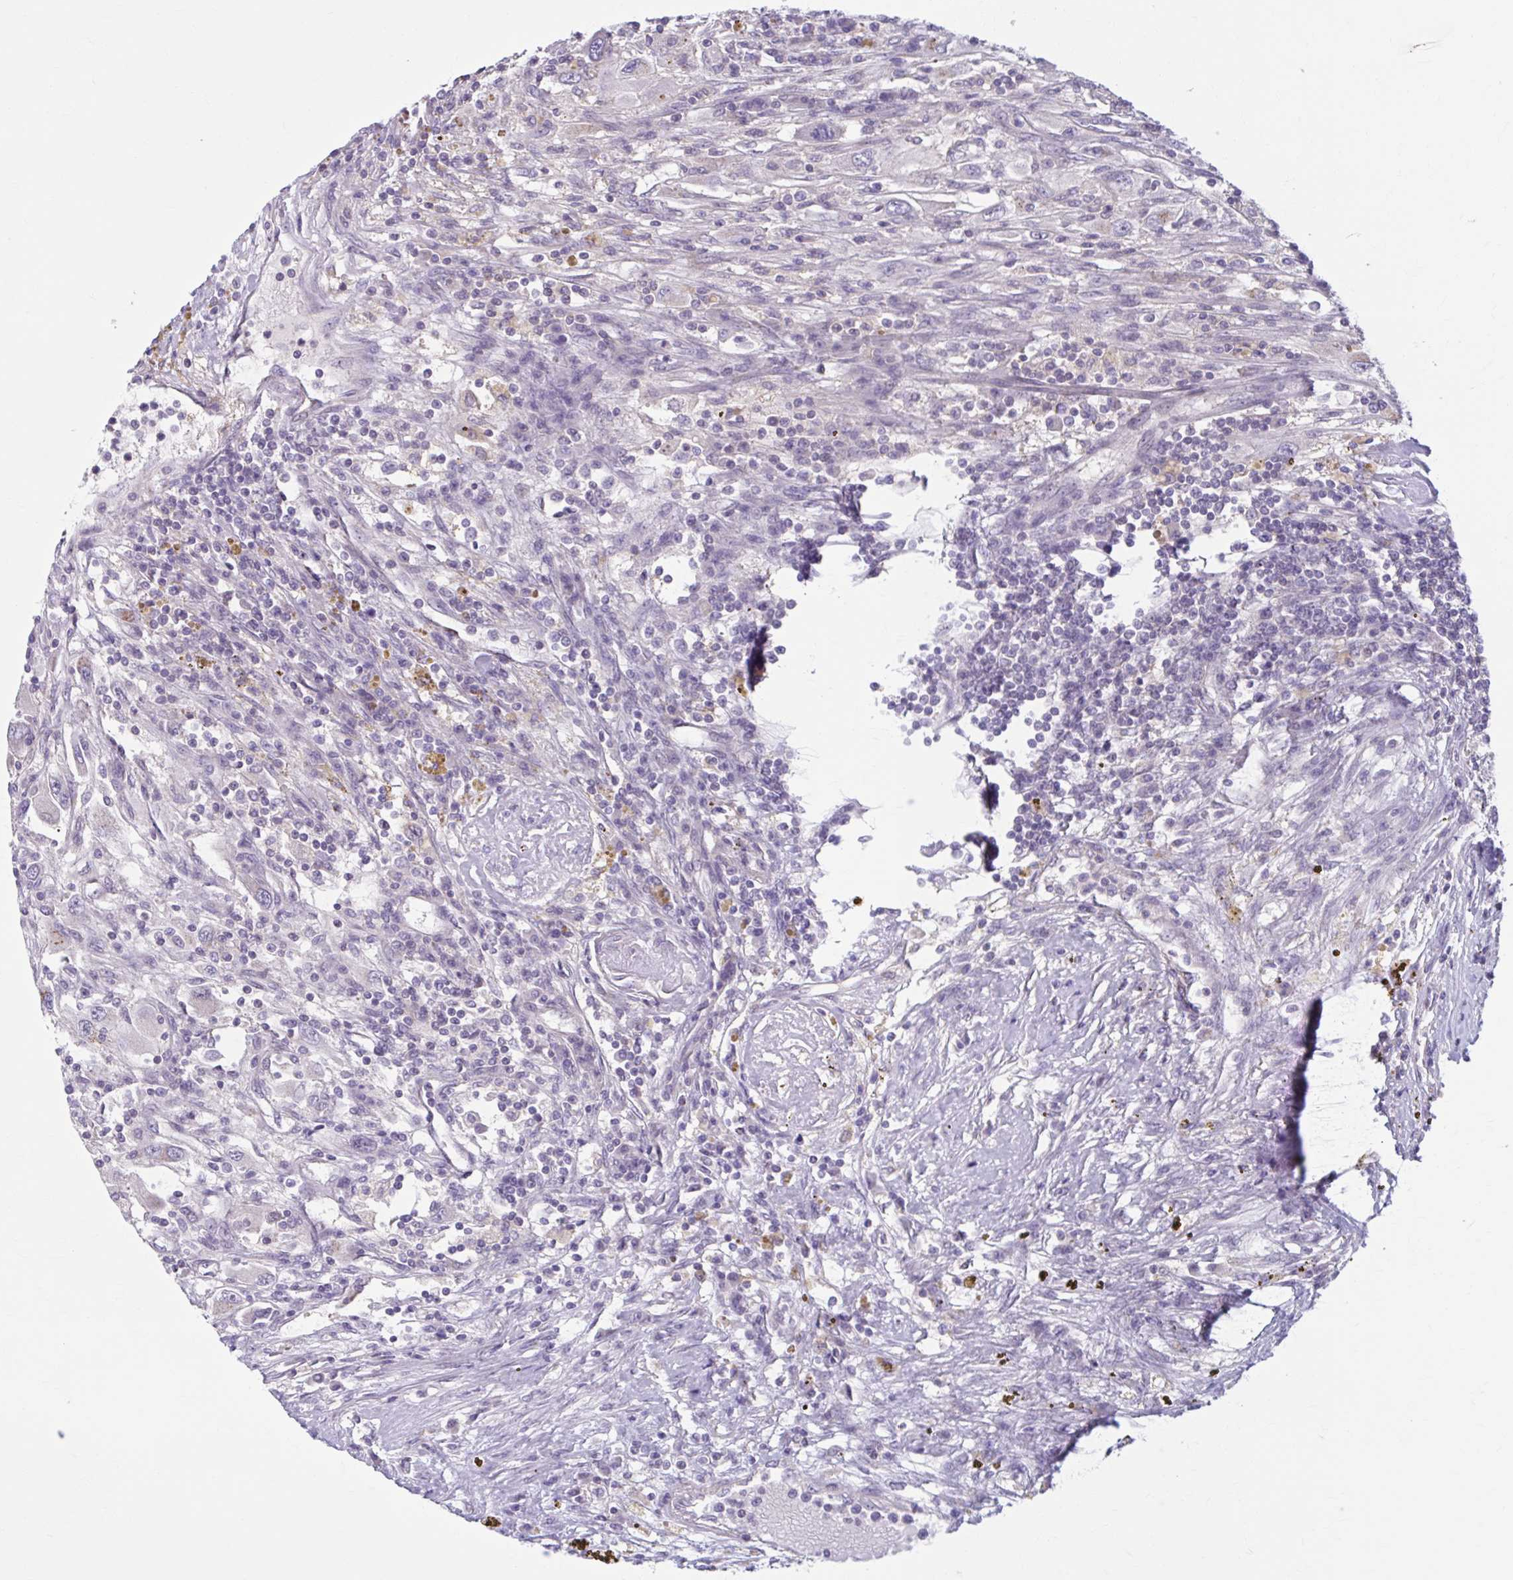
{"staining": {"intensity": "negative", "quantity": "none", "location": "none"}, "tissue": "renal cancer", "cell_type": "Tumor cells", "image_type": "cancer", "snomed": [{"axis": "morphology", "description": "Adenocarcinoma, NOS"}, {"axis": "topography", "description": "Kidney"}], "caption": "Immunohistochemistry image of human renal cancer stained for a protein (brown), which demonstrates no staining in tumor cells. Brightfield microscopy of immunohistochemistry stained with DAB (brown) and hematoxylin (blue), captured at high magnification.", "gene": "CHST3", "patient": {"sex": "female", "age": 67}}